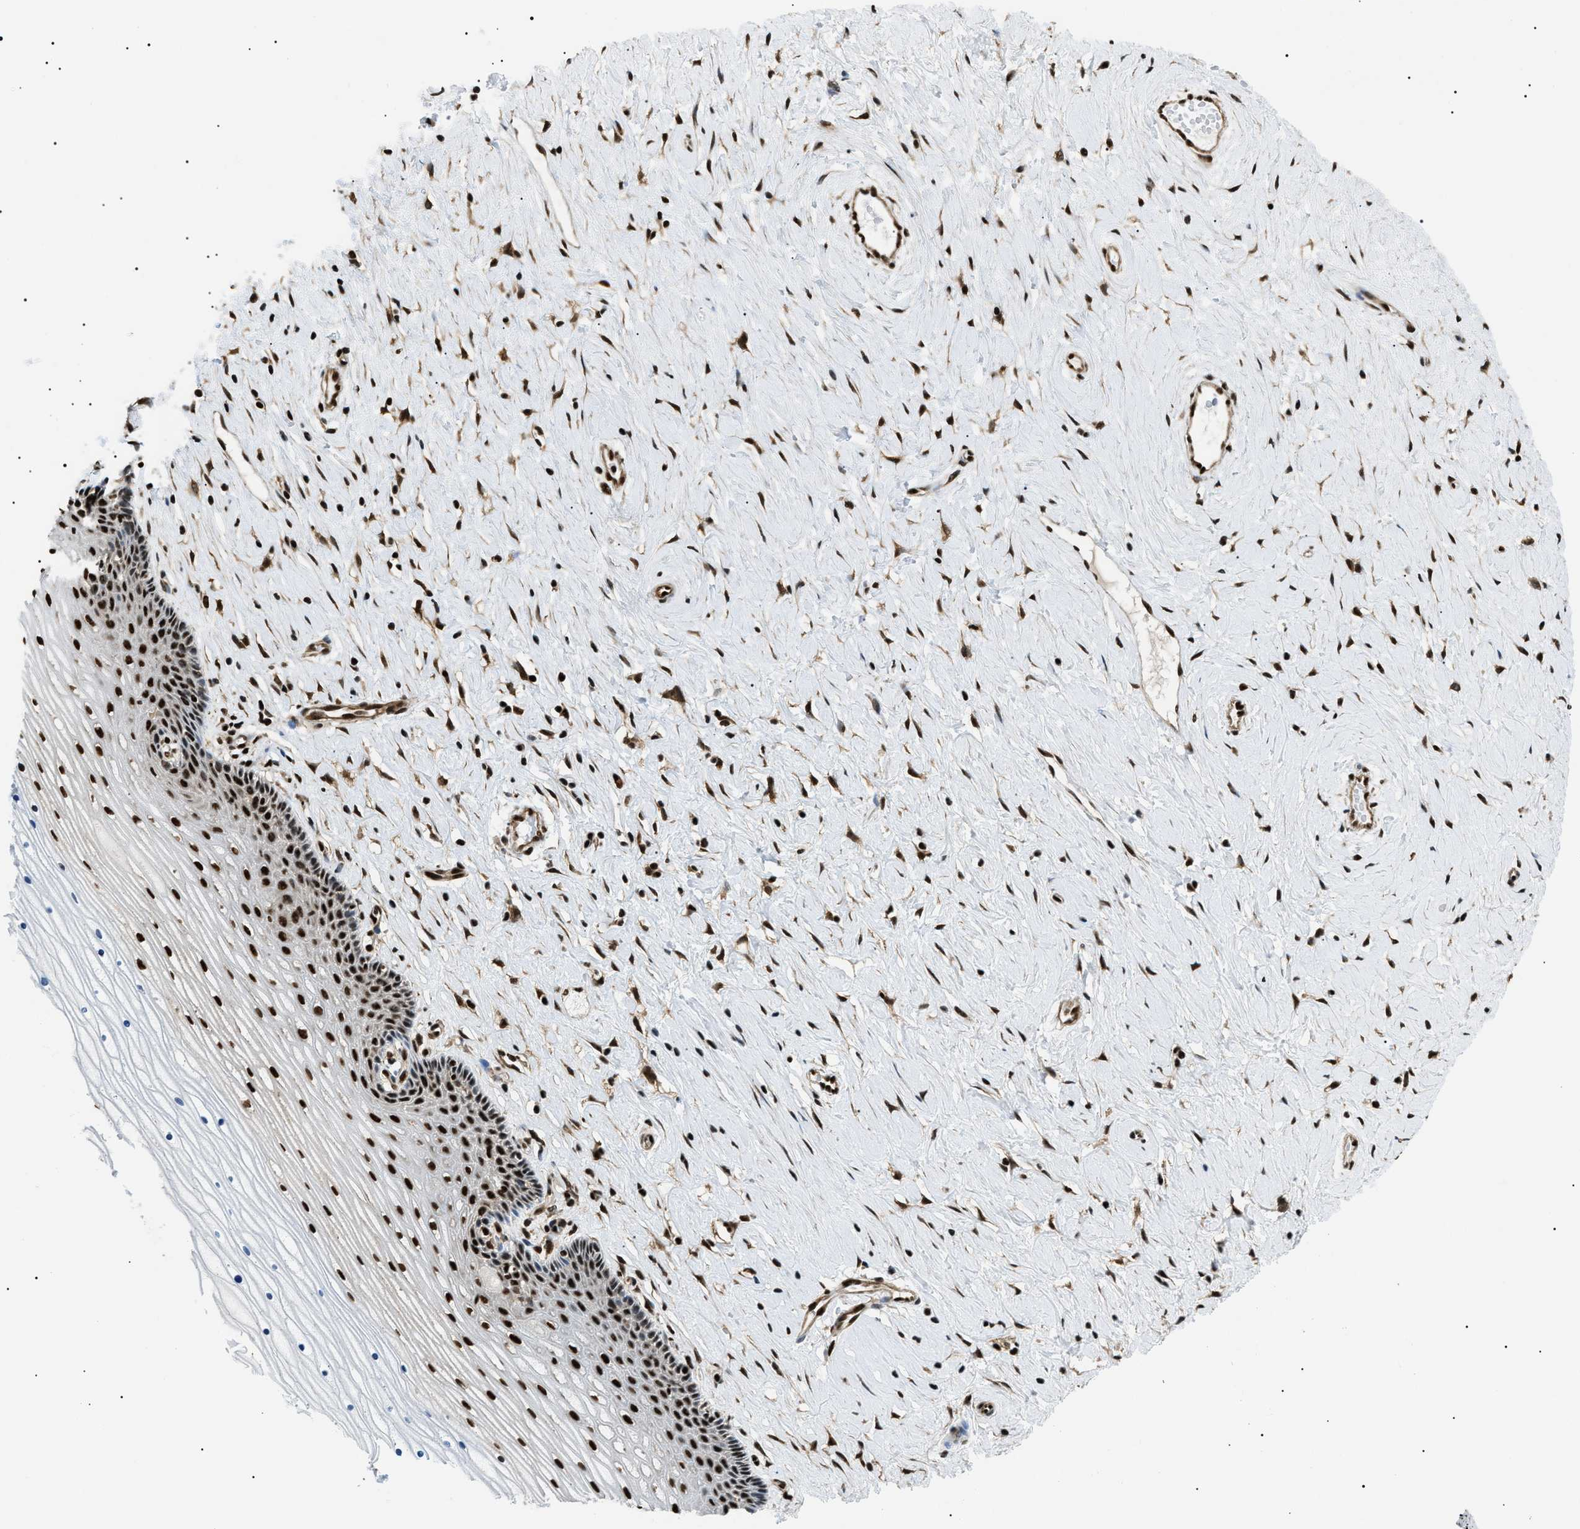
{"staining": {"intensity": "strong", "quantity": ">75%", "location": "nuclear"}, "tissue": "cervix", "cell_type": "Glandular cells", "image_type": "normal", "snomed": [{"axis": "morphology", "description": "Normal tissue, NOS"}, {"axis": "topography", "description": "Cervix"}], "caption": "Cervix stained with immunohistochemistry (IHC) displays strong nuclear positivity in about >75% of glandular cells.", "gene": "CWC25", "patient": {"sex": "female", "age": 39}}